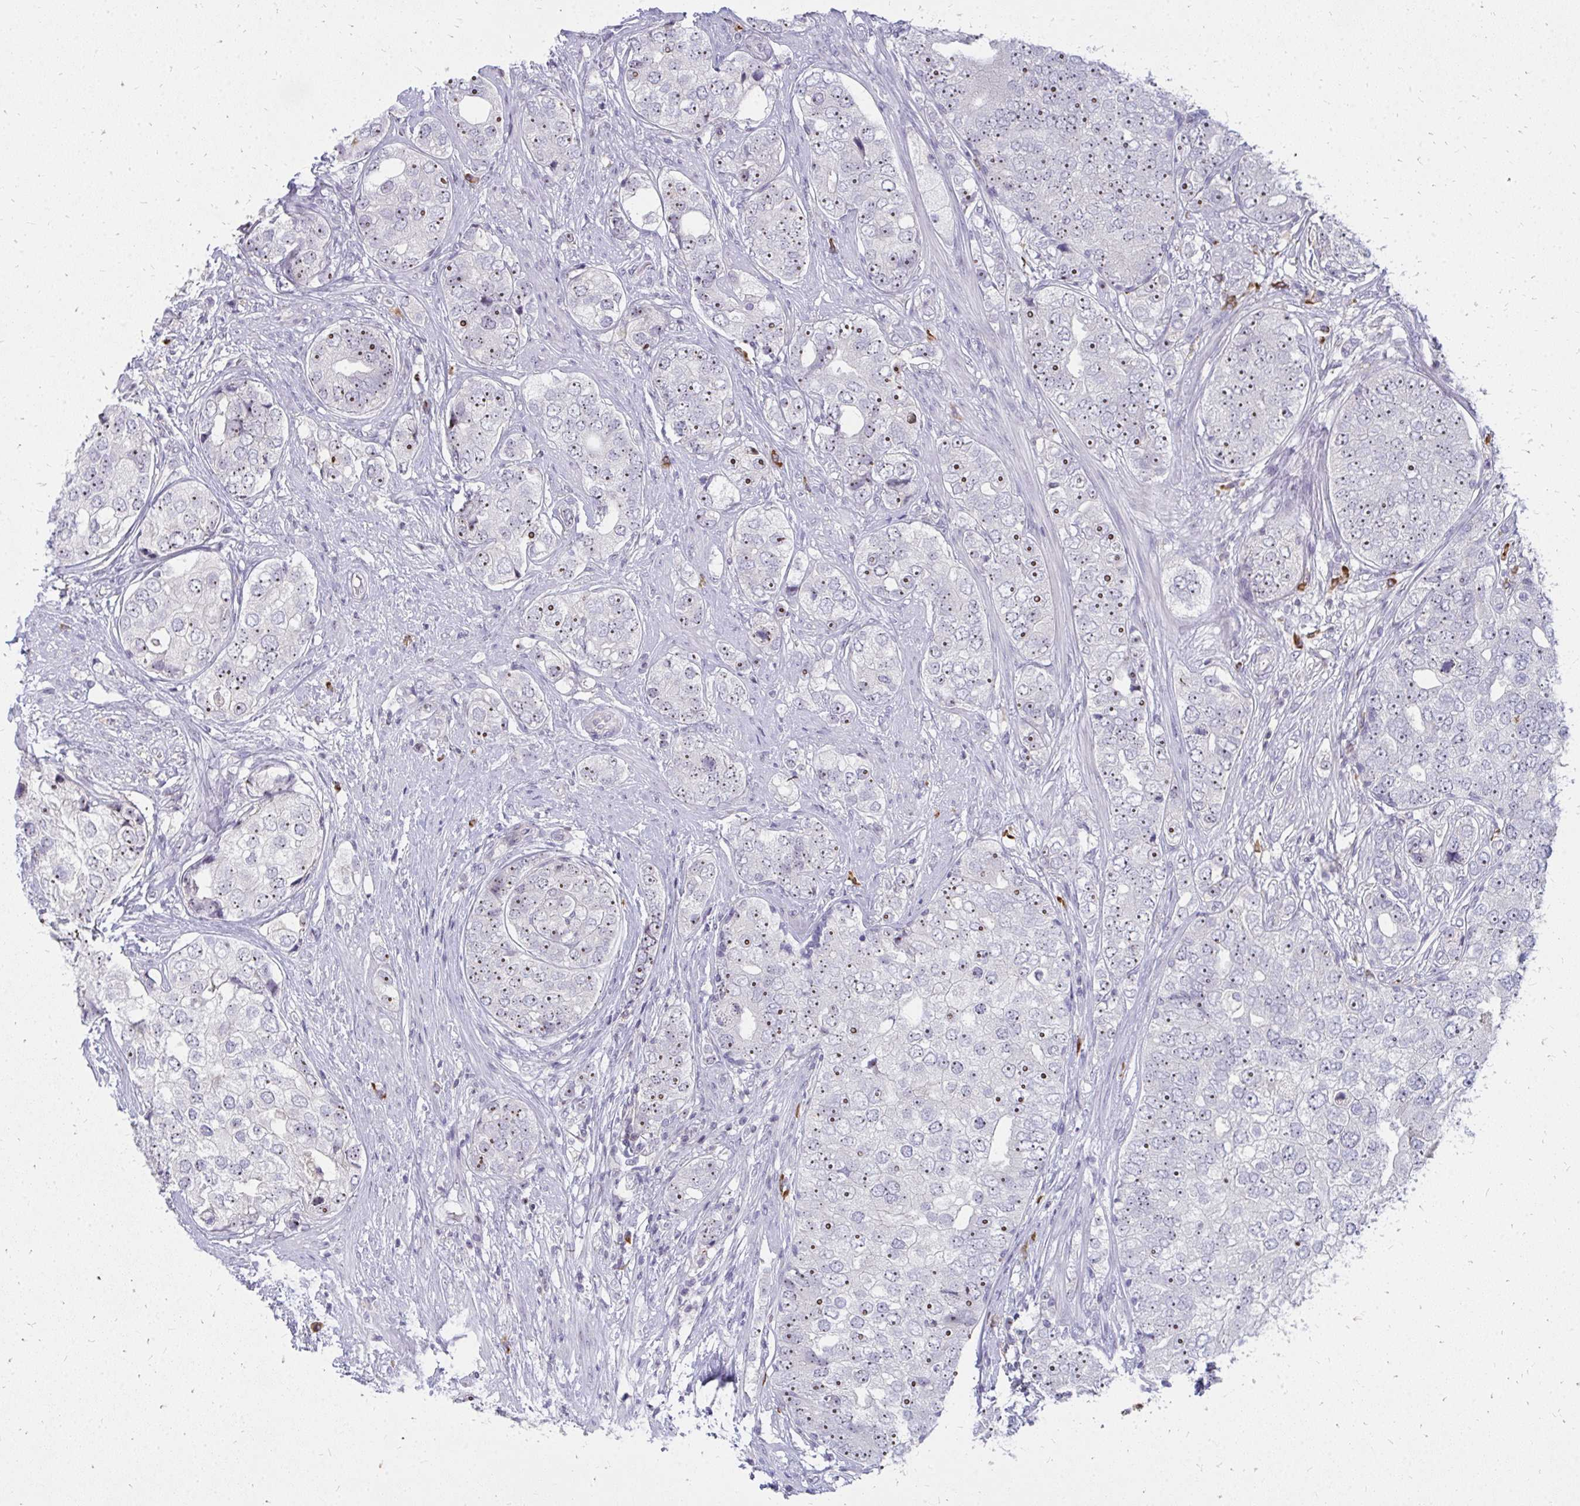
{"staining": {"intensity": "moderate", "quantity": "25%-75%", "location": "nuclear"}, "tissue": "prostate cancer", "cell_type": "Tumor cells", "image_type": "cancer", "snomed": [{"axis": "morphology", "description": "Adenocarcinoma, High grade"}, {"axis": "topography", "description": "Prostate"}], "caption": "Prostate adenocarcinoma (high-grade) stained with DAB immunohistochemistry (IHC) reveals medium levels of moderate nuclear expression in approximately 25%-75% of tumor cells.", "gene": "FAM9A", "patient": {"sex": "male", "age": 60}}